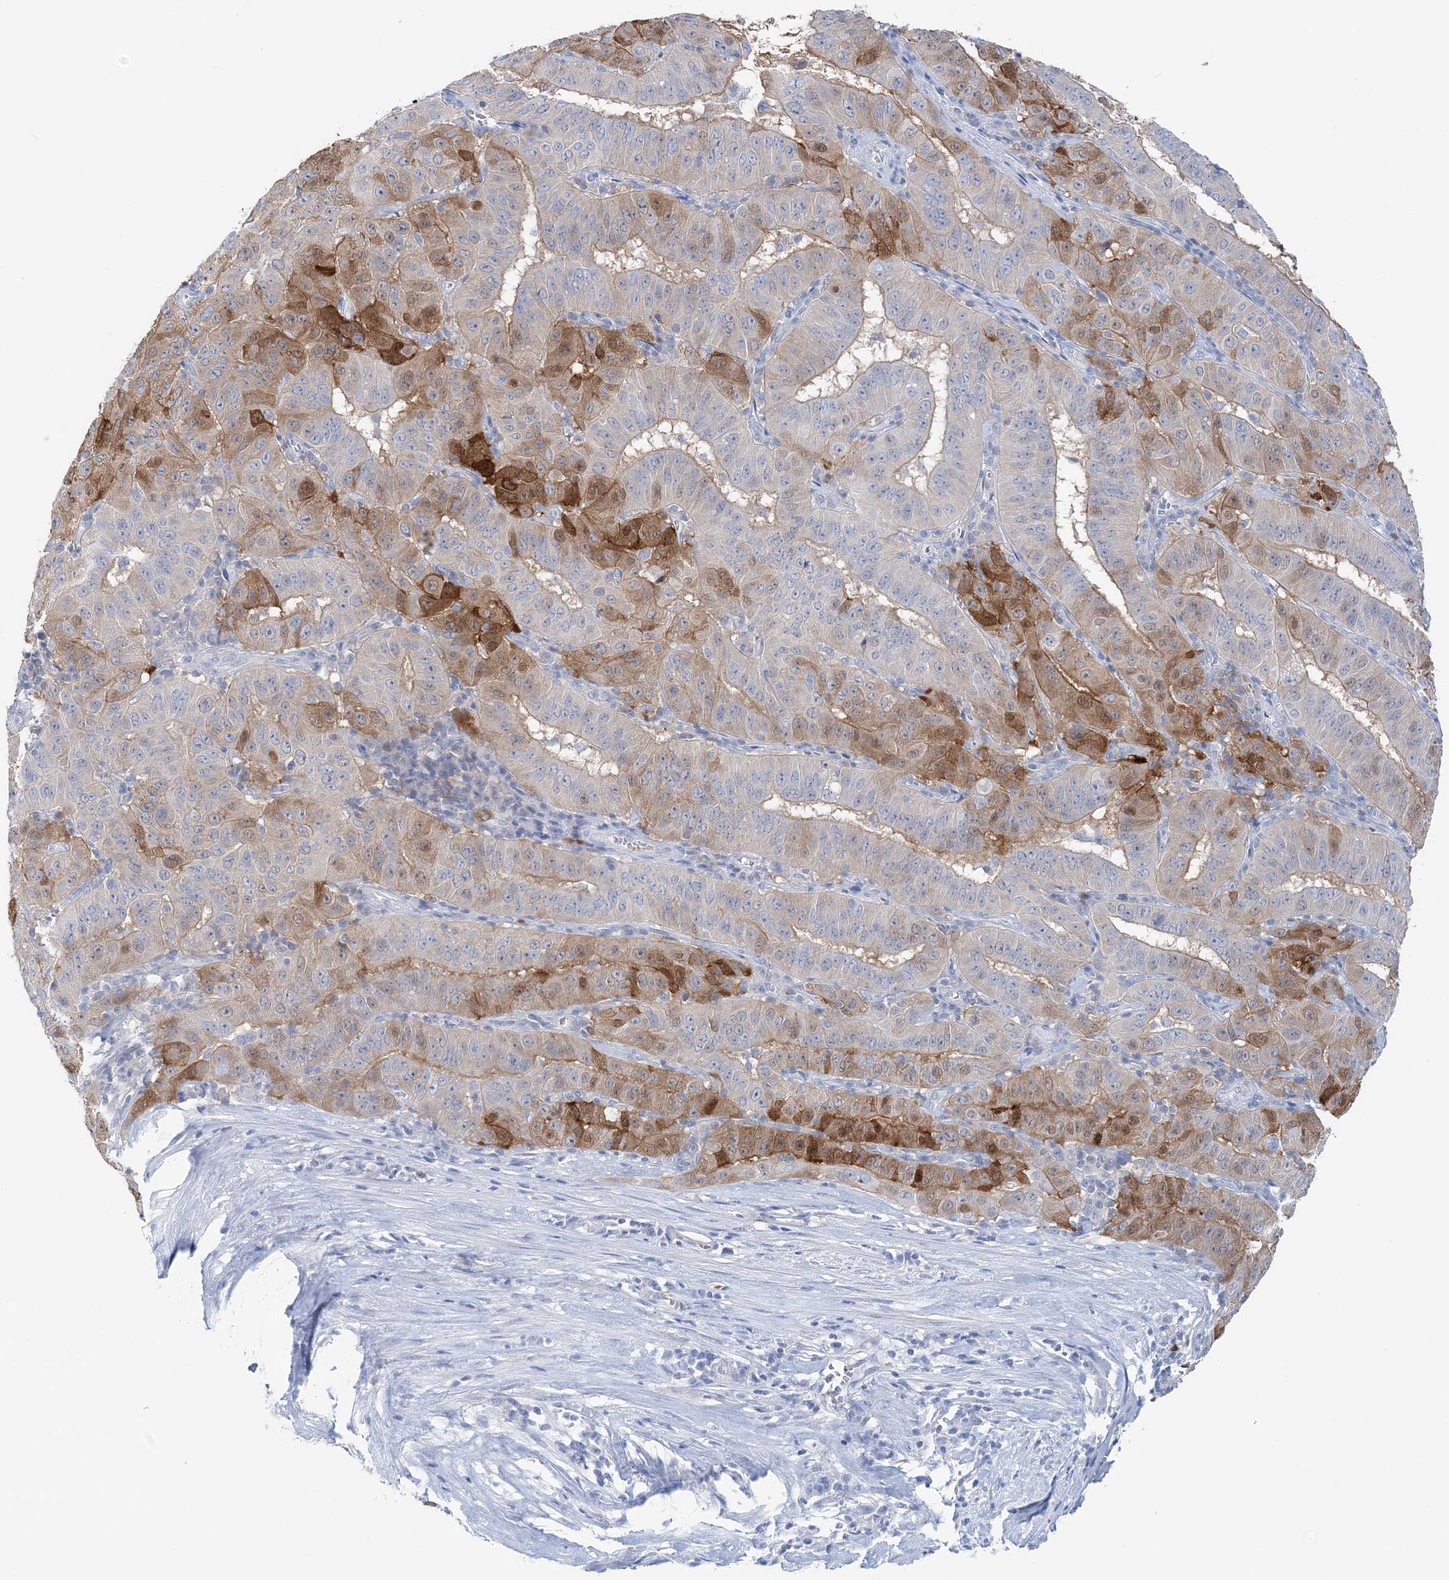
{"staining": {"intensity": "moderate", "quantity": "25%-75%", "location": "cytoplasmic/membranous,nuclear"}, "tissue": "pancreatic cancer", "cell_type": "Tumor cells", "image_type": "cancer", "snomed": [{"axis": "morphology", "description": "Adenocarcinoma, NOS"}, {"axis": "topography", "description": "Pancreas"}], "caption": "This image exhibits IHC staining of human adenocarcinoma (pancreatic), with medium moderate cytoplasmic/membranous and nuclear staining in about 25%-75% of tumor cells.", "gene": "HMGCS1", "patient": {"sex": "male", "age": 63}}